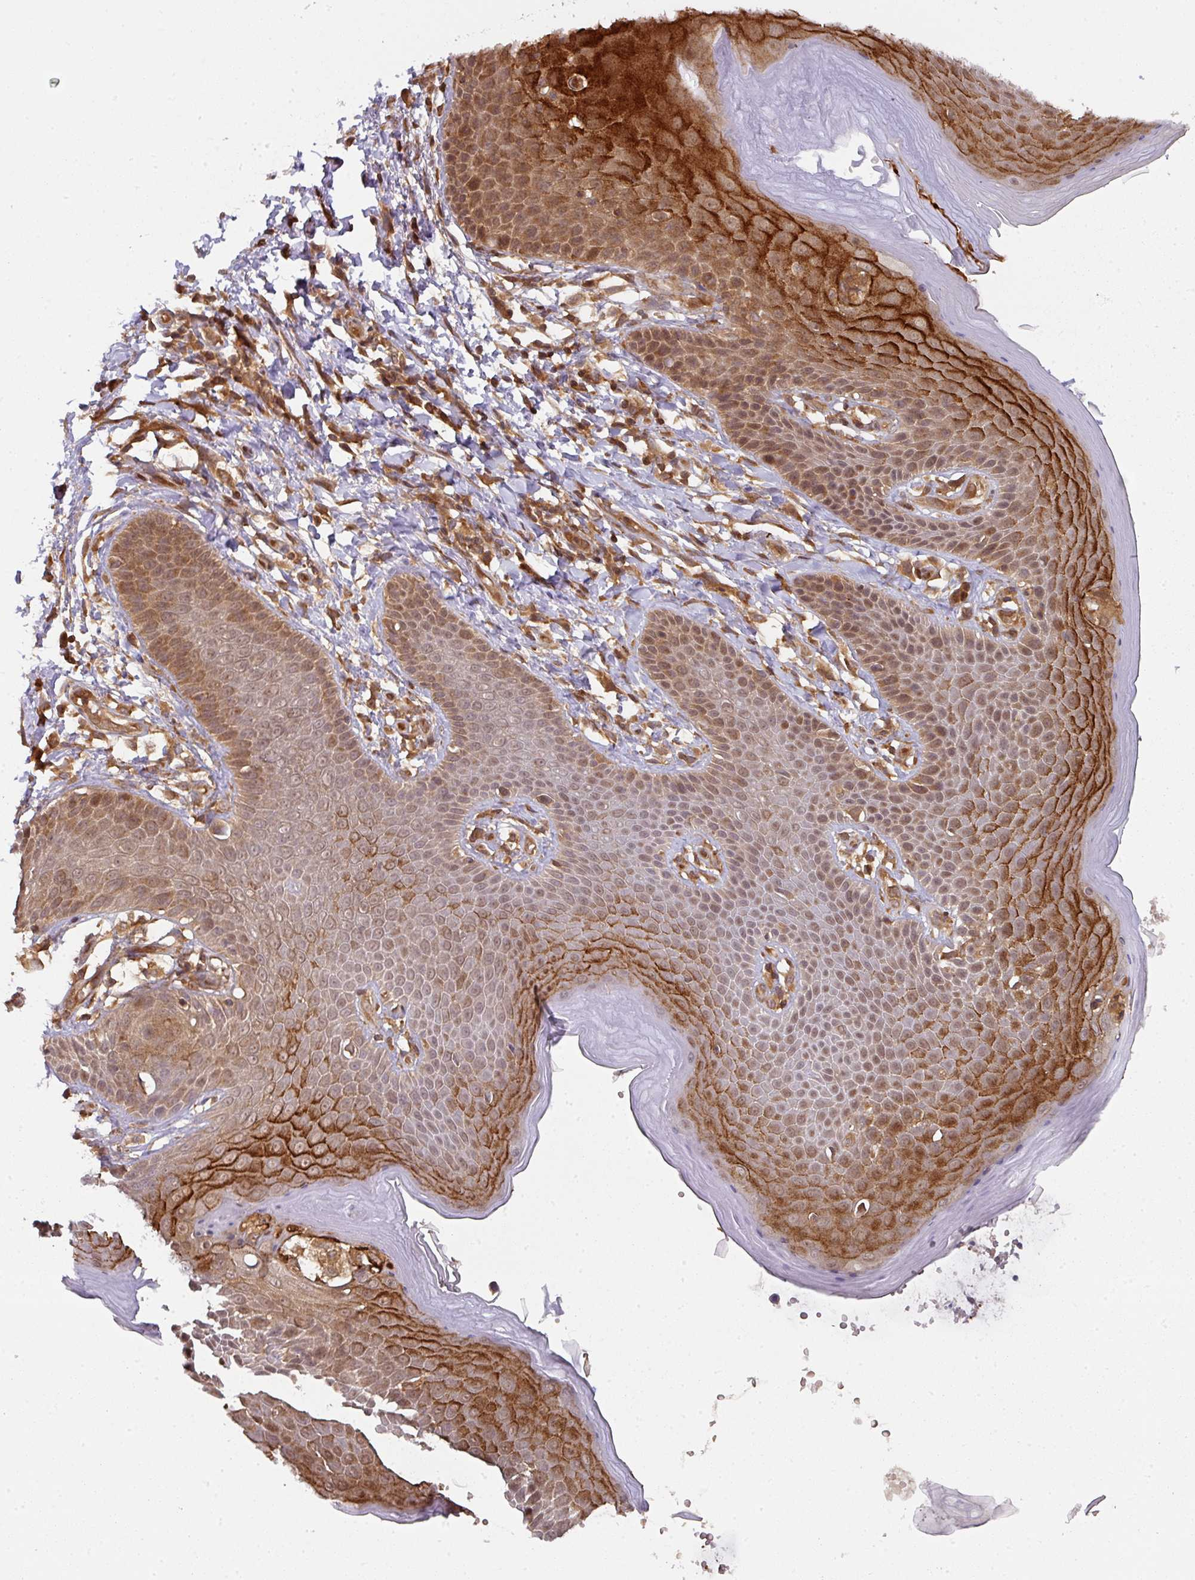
{"staining": {"intensity": "strong", "quantity": "25%-75%", "location": "cytoplasmic/membranous"}, "tissue": "skin", "cell_type": "Epidermal cells", "image_type": "normal", "snomed": [{"axis": "morphology", "description": "Normal tissue, NOS"}, {"axis": "topography", "description": "Peripheral nerve tissue"}], "caption": "A high amount of strong cytoplasmic/membranous expression is present in about 25%-75% of epidermal cells in benign skin. (DAB = brown stain, brightfield microscopy at high magnification).", "gene": "EIF4EBP2", "patient": {"sex": "male", "age": 51}}